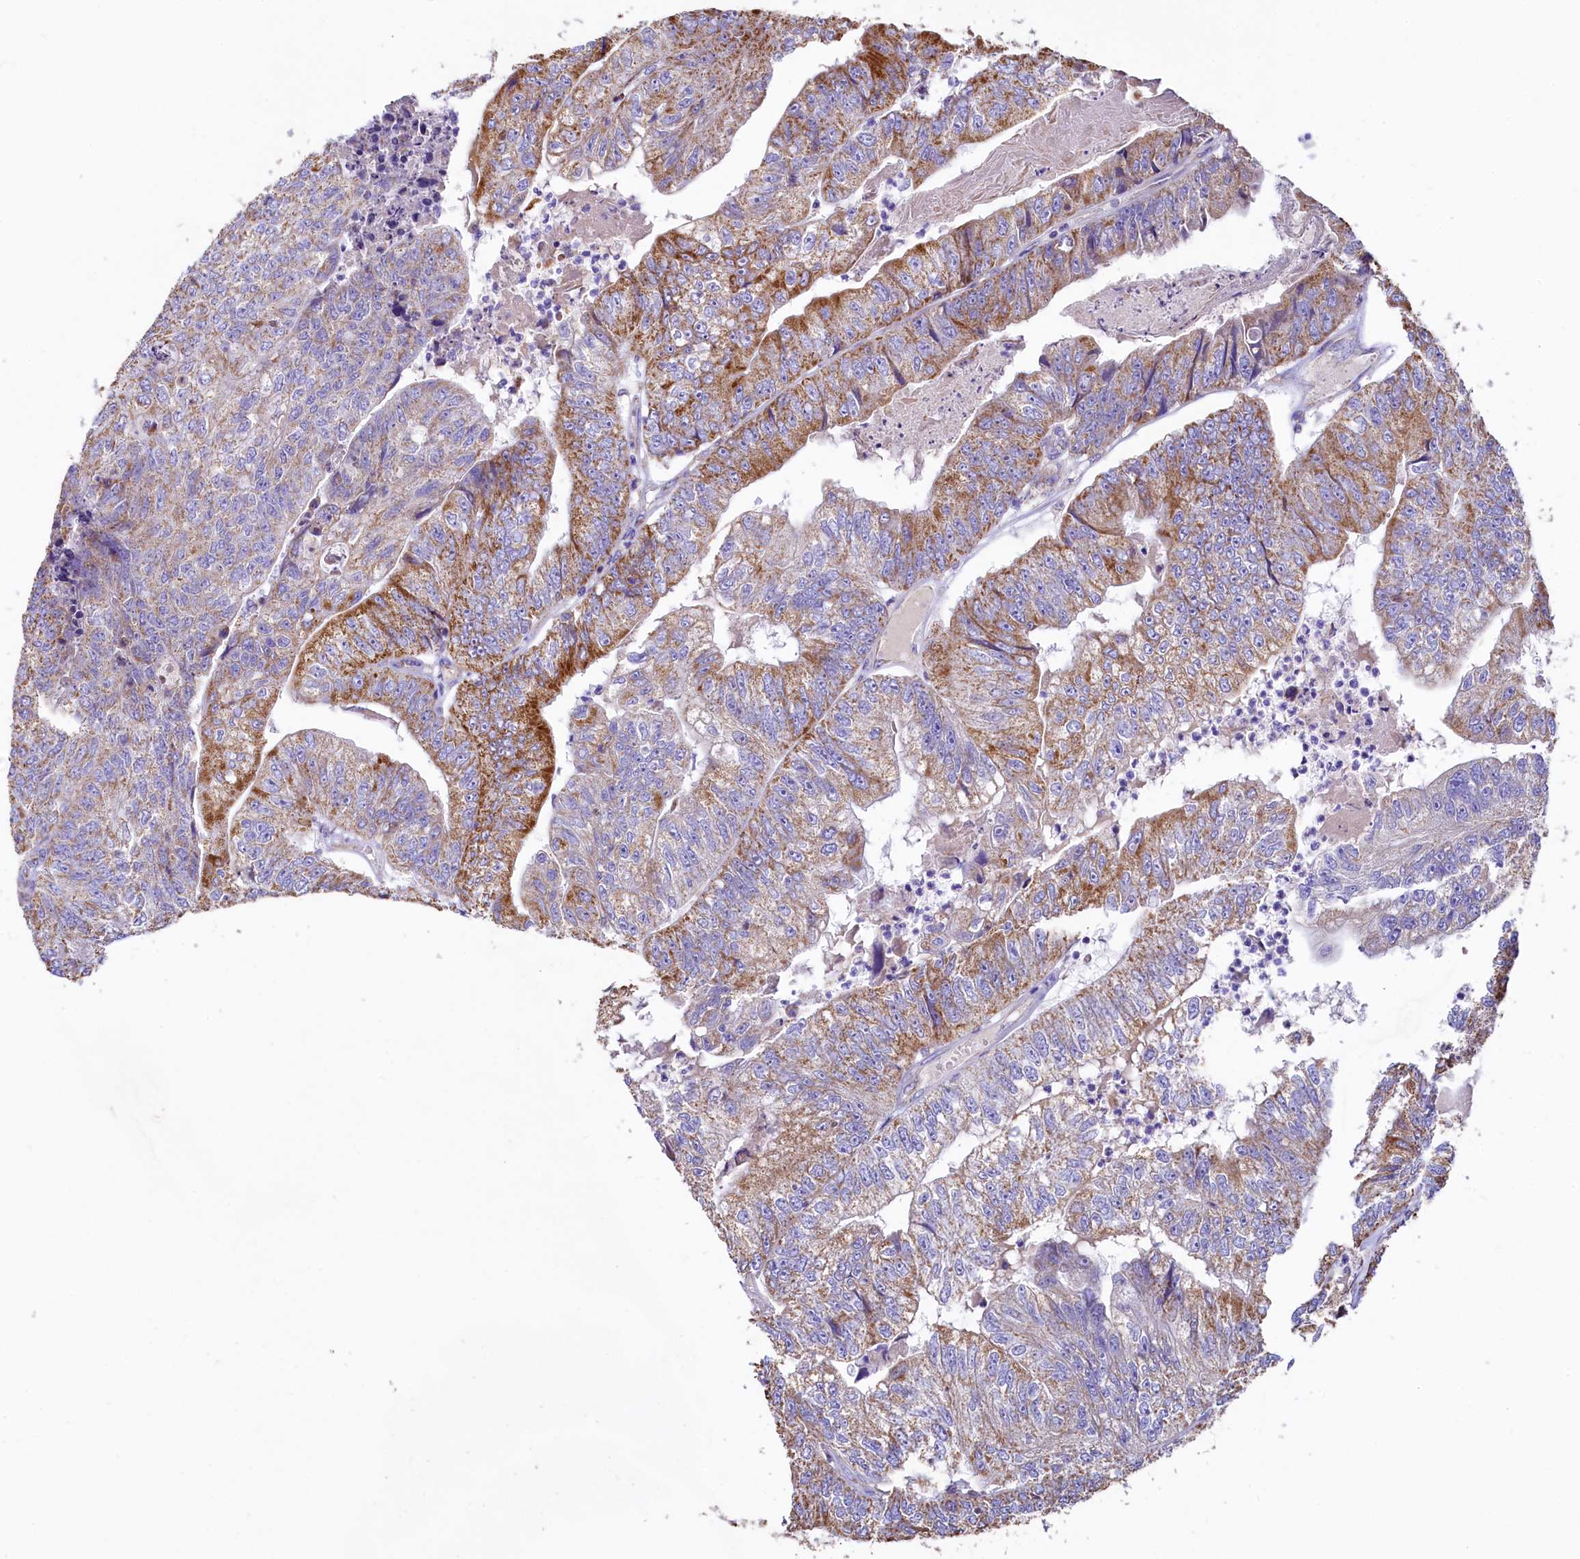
{"staining": {"intensity": "moderate", "quantity": "25%-75%", "location": "cytoplasmic/membranous"}, "tissue": "colorectal cancer", "cell_type": "Tumor cells", "image_type": "cancer", "snomed": [{"axis": "morphology", "description": "Adenocarcinoma, NOS"}, {"axis": "topography", "description": "Colon"}], "caption": "Immunohistochemical staining of colorectal cancer (adenocarcinoma) exhibits medium levels of moderate cytoplasmic/membranous positivity in about 25%-75% of tumor cells. (DAB (3,3'-diaminobenzidine) = brown stain, brightfield microscopy at high magnification).", "gene": "IDH3A", "patient": {"sex": "female", "age": 67}}